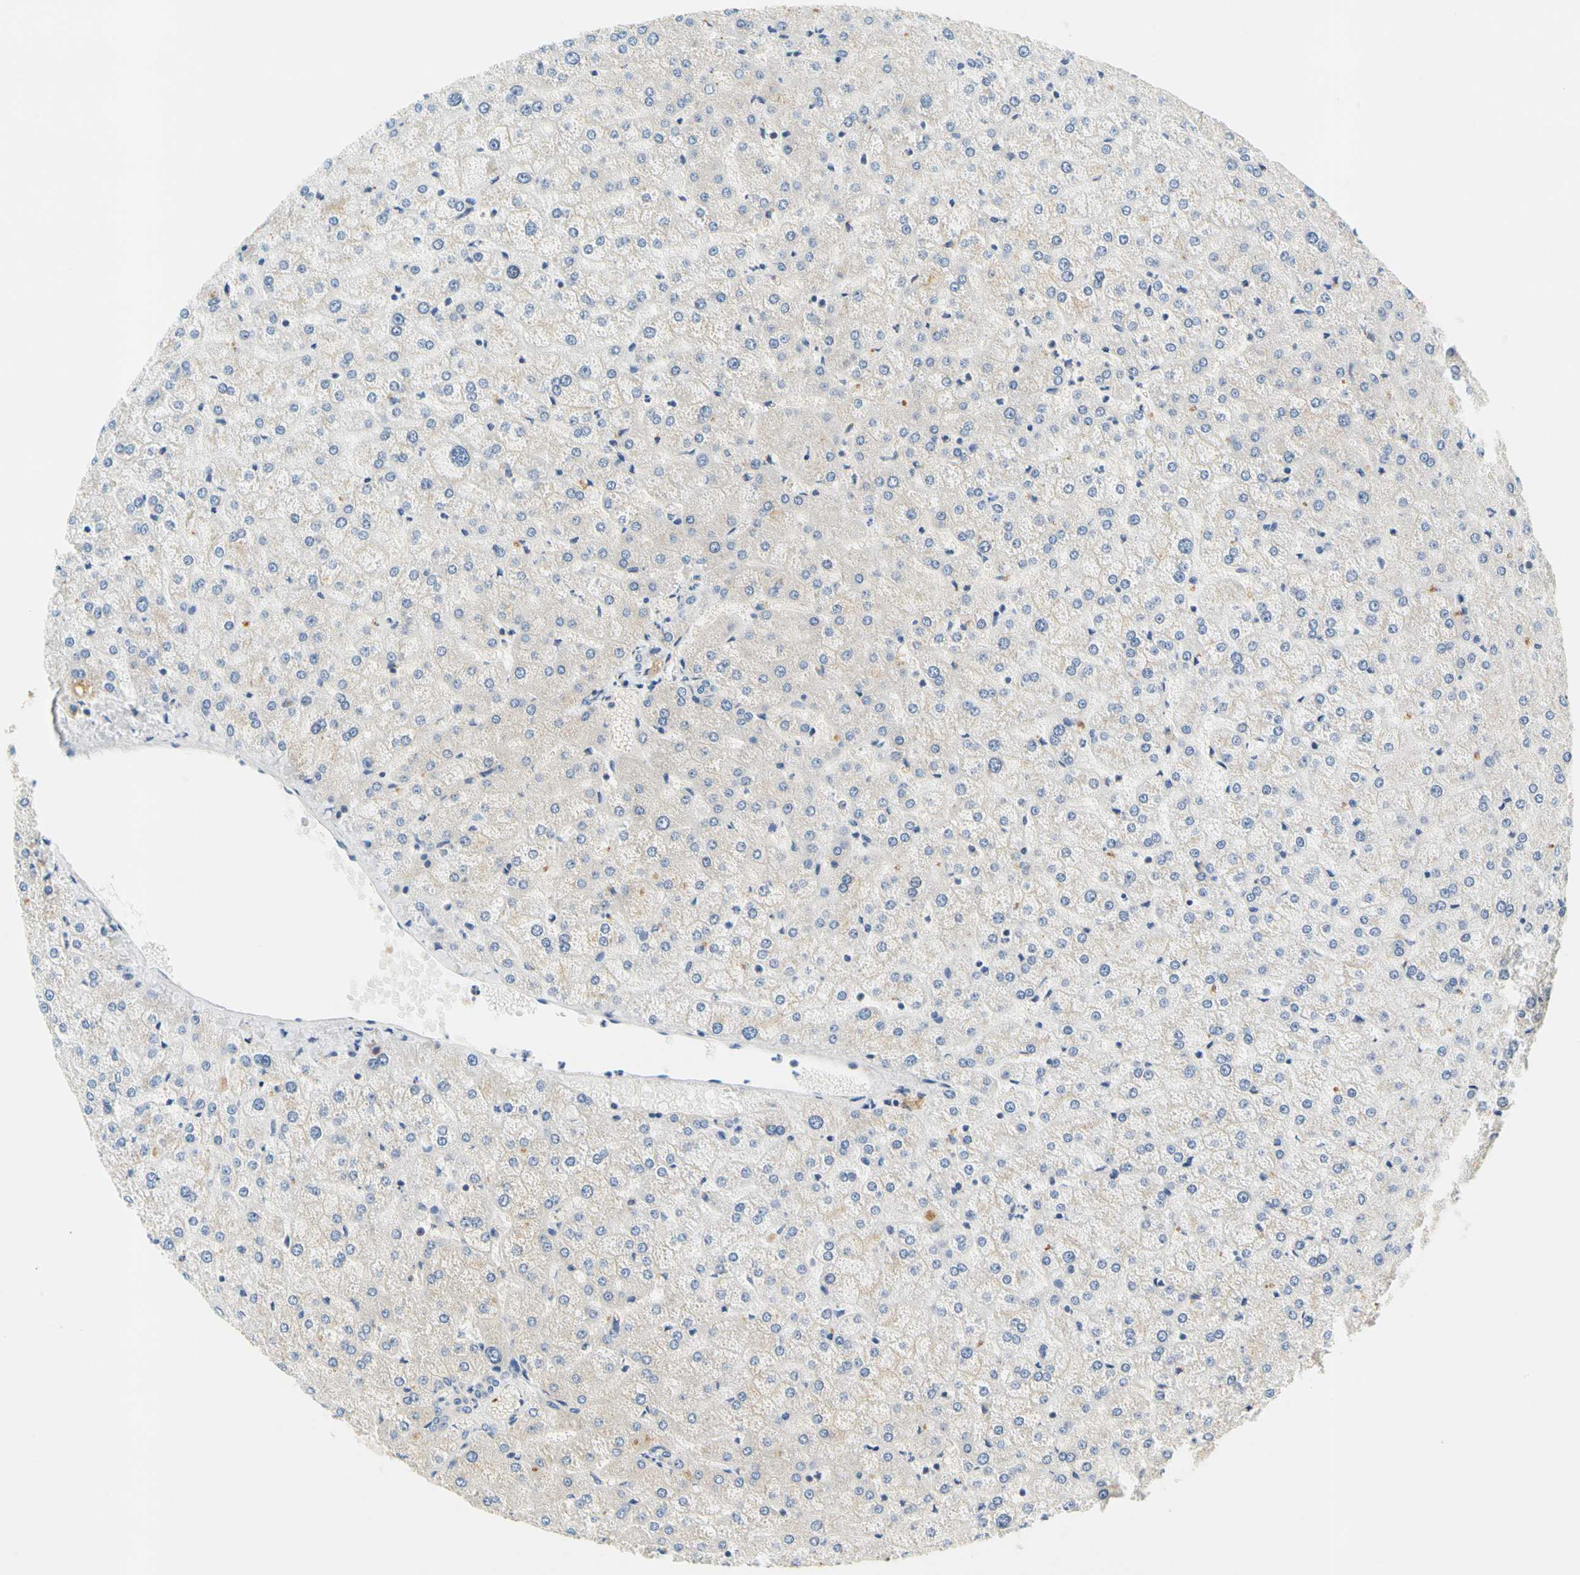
{"staining": {"intensity": "negative", "quantity": "none", "location": "none"}, "tissue": "liver", "cell_type": "Cholangiocytes", "image_type": "normal", "snomed": [{"axis": "morphology", "description": "Normal tissue, NOS"}, {"axis": "topography", "description": "Liver"}], "caption": "Cholangiocytes are negative for brown protein staining in unremarkable liver.", "gene": "LRRC47", "patient": {"sex": "female", "age": 32}}